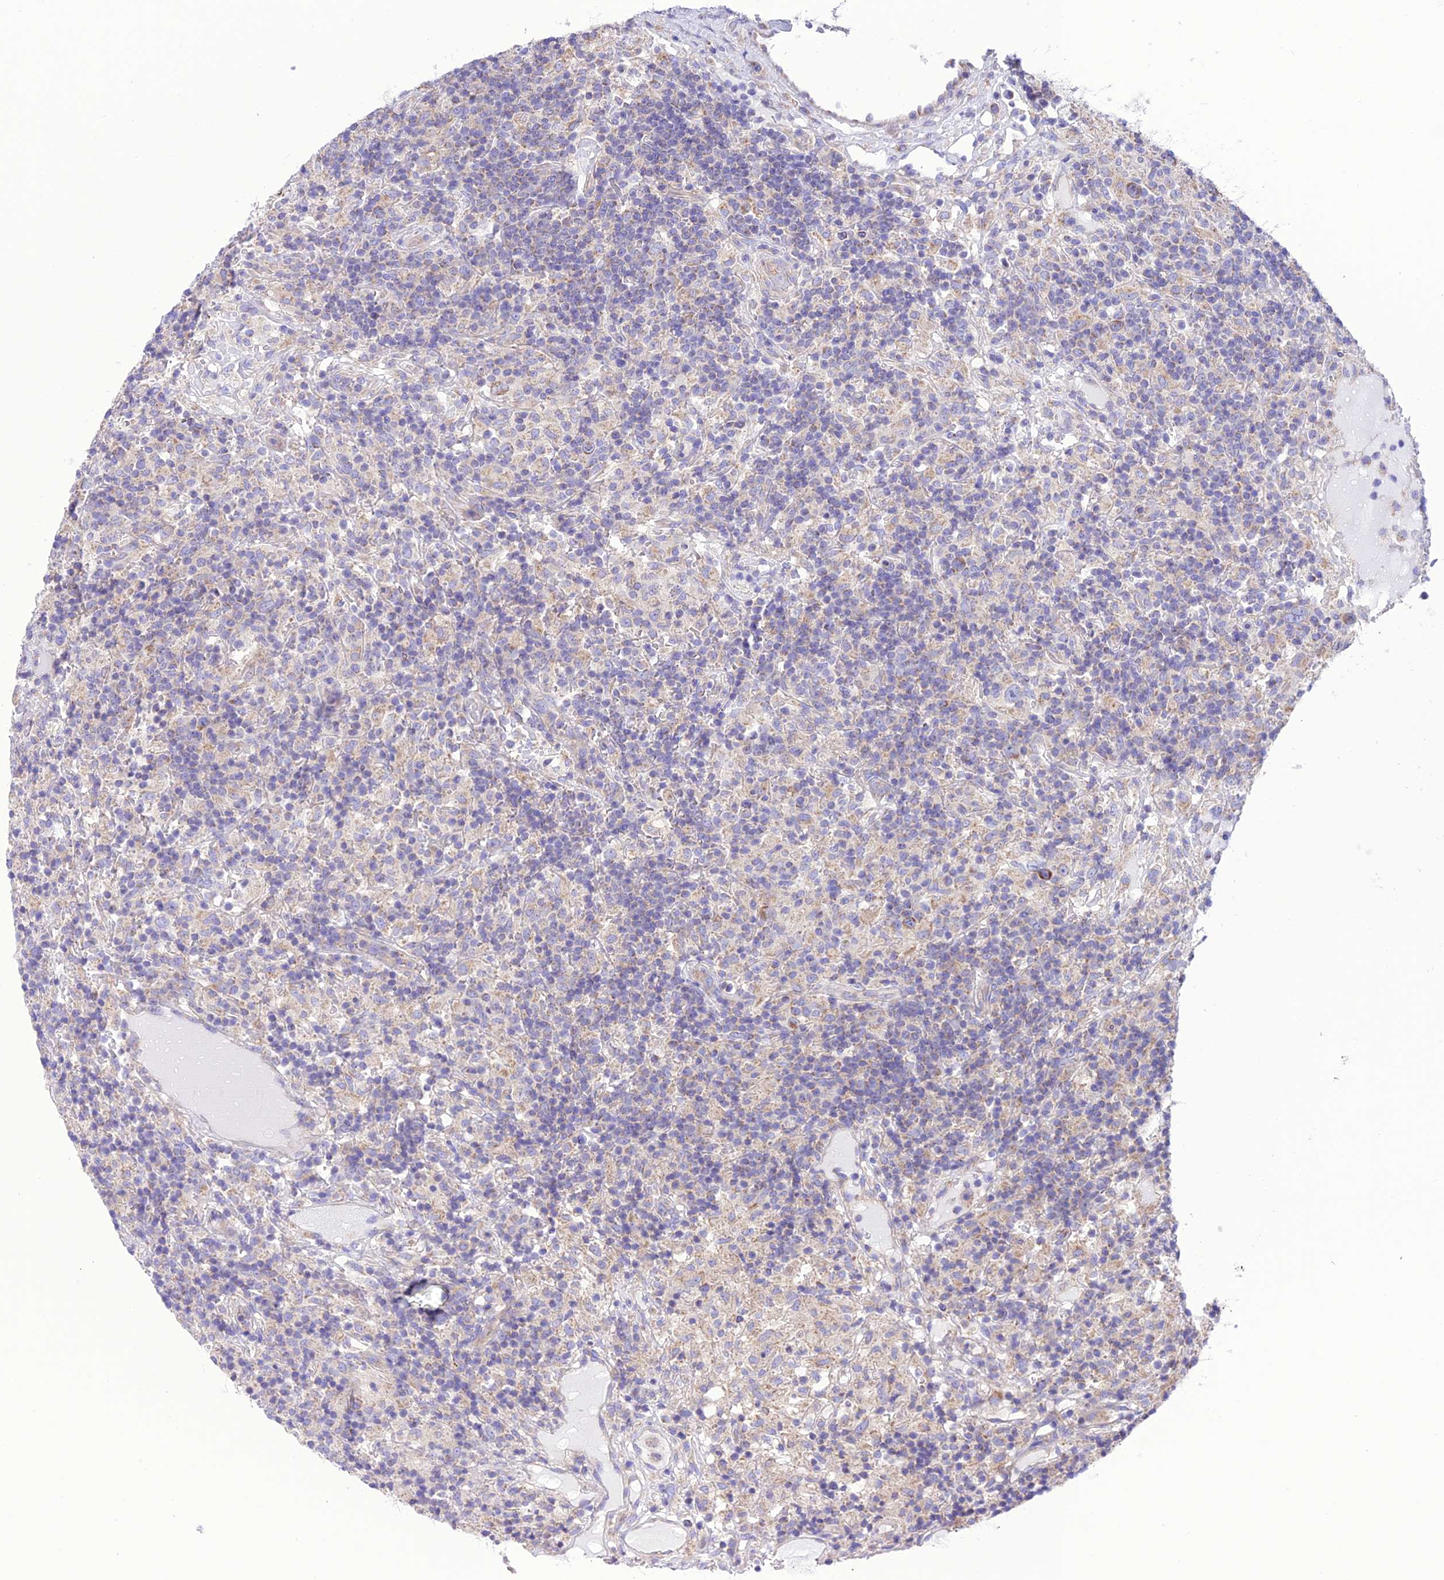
{"staining": {"intensity": "moderate", "quantity": "25%-75%", "location": "cytoplasmic/membranous"}, "tissue": "lymphoma", "cell_type": "Tumor cells", "image_type": "cancer", "snomed": [{"axis": "morphology", "description": "Hodgkin's disease, NOS"}, {"axis": "topography", "description": "Lymph node"}], "caption": "Immunohistochemical staining of lymphoma displays medium levels of moderate cytoplasmic/membranous staining in about 25%-75% of tumor cells.", "gene": "MAP3K12", "patient": {"sex": "male", "age": 70}}